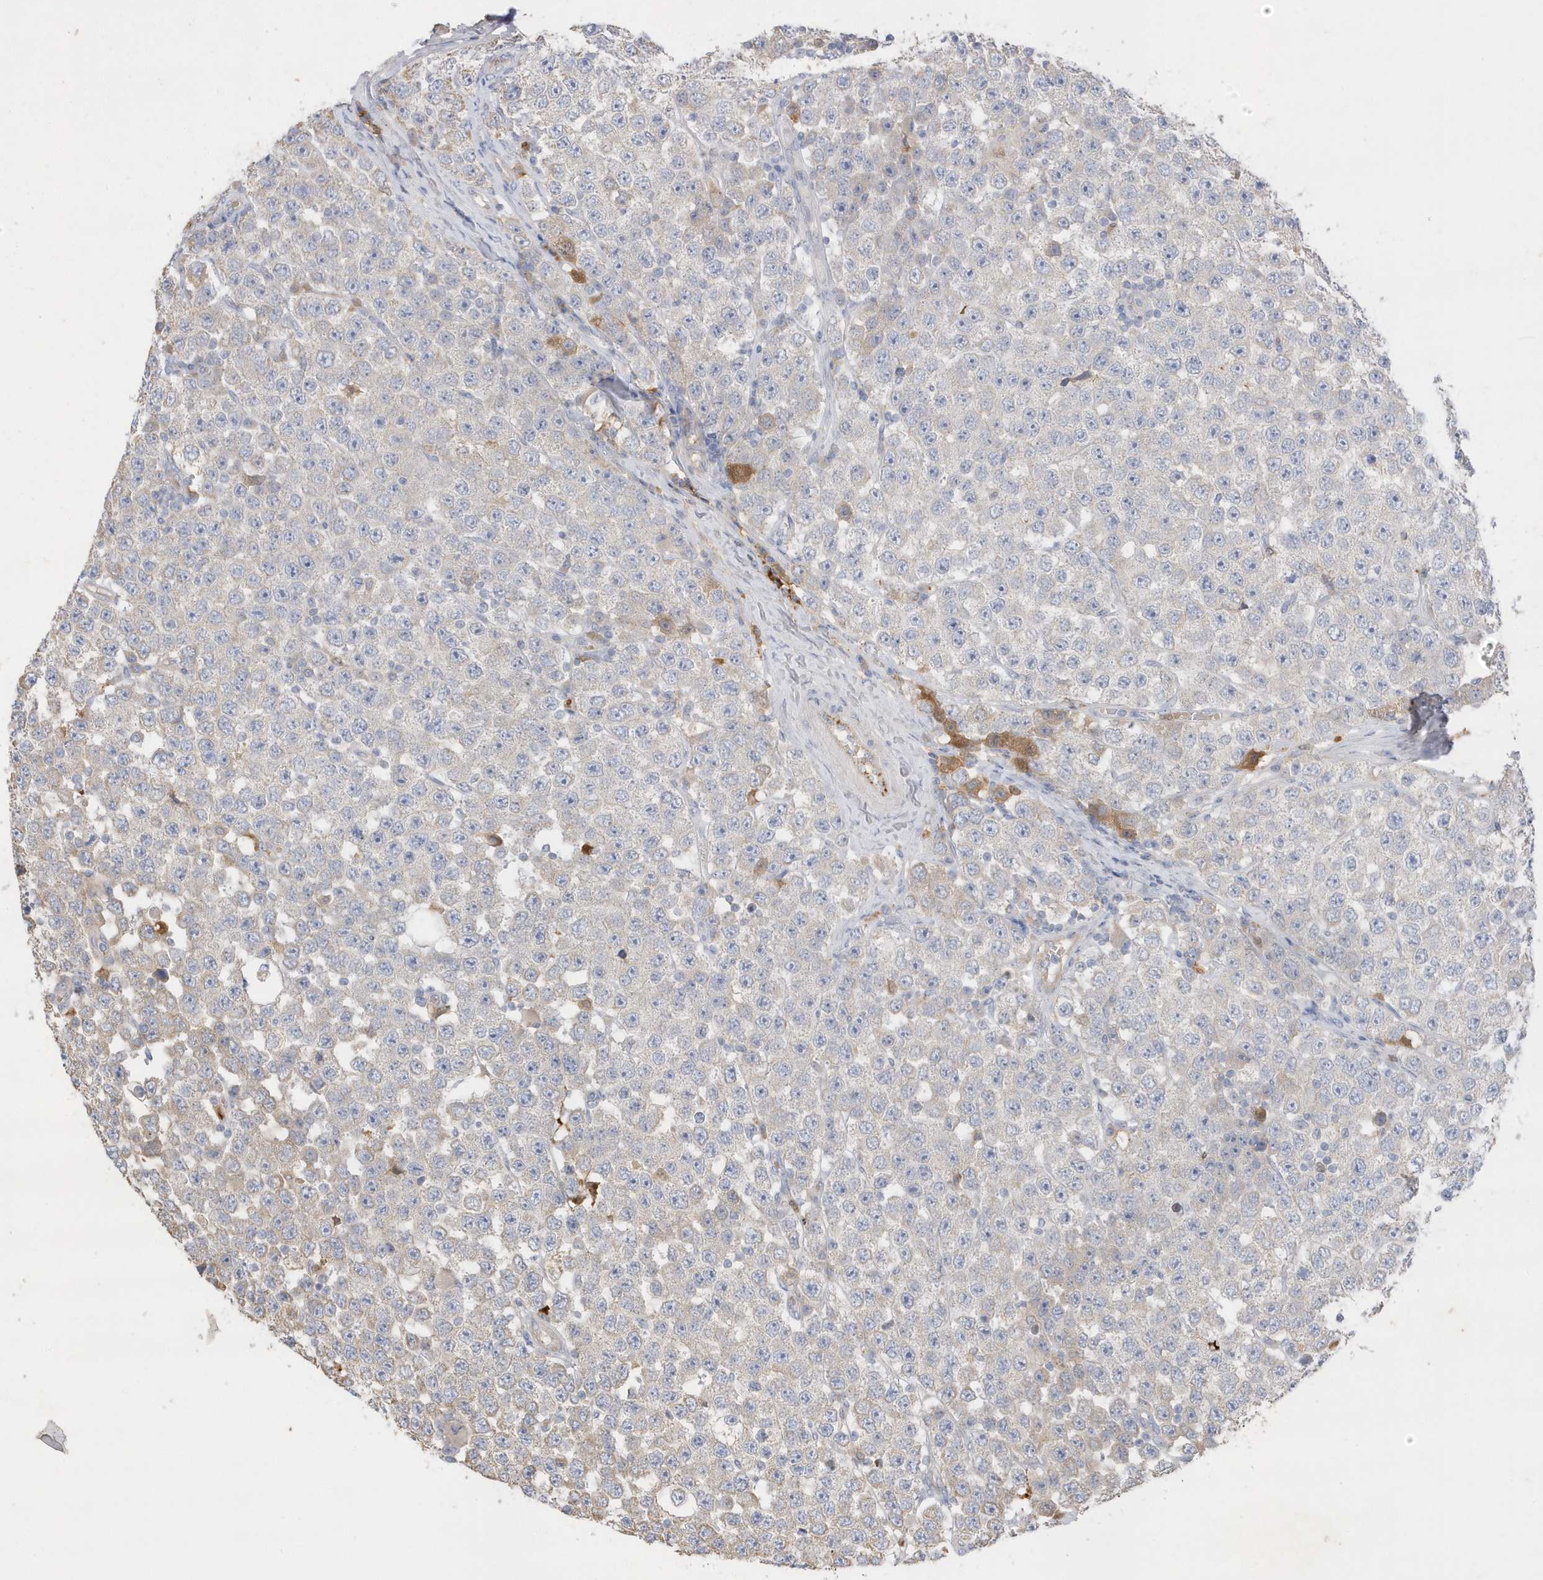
{"staining": {"intensity": "negative", "quantity": "none", "location": "none"}, "tissue": "testis cancer", "cell_type": "Tumor cells", "image_type": "cancer", "snomed": [{"axis": "morphology", "description": "Seminoma, NOS"}, {"axis": "topography", "description": "Testis"}], "caption": "High power microscopy photomicrograph of an immunohistochemistry (IHC) micrograph of testis cancer, revealing no significant expression in tumor cells. The staining was performed using DAB to visualize the protein expression in brown, while the nuclei were stained in blue with hematoxylin (Magnification: 20x).", "gene": "DPP9", "patient": {"sex": "male", "age": 28}}